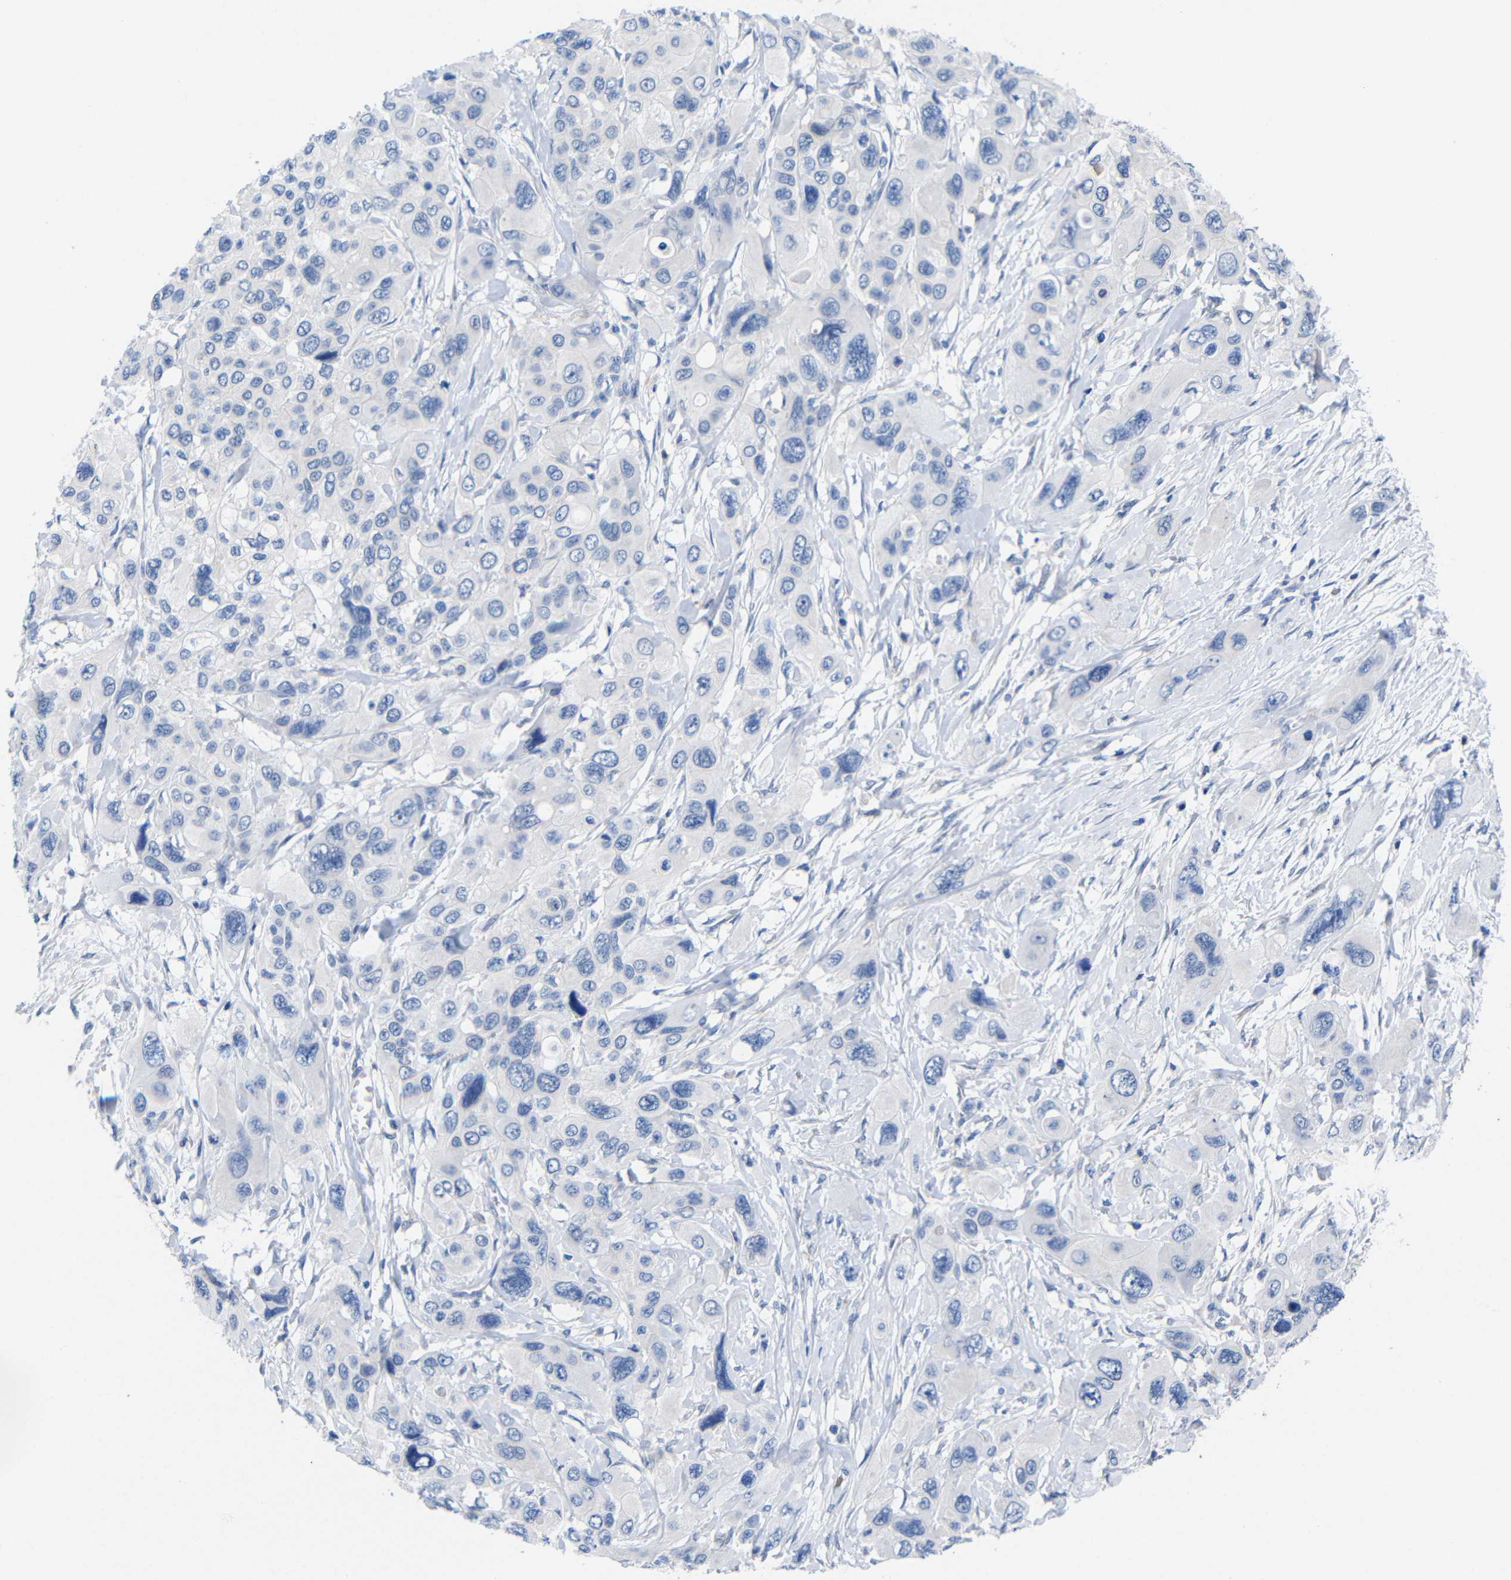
{"staining": {"intensity": "negative", "quantity": "none", "location": "none"}, "tissue": "pancreatic cancer", "cell_type": "Tumor cells", "image_type": "cancer", "snomed": [{"axis": "morphology", "description": "Adenocarcinoma, NOS"}, {"axis": "topography", "description": "Pancreas"}], "caption": "IHC micrograph of human pancreatic cancer stained for a protein (brown), which demonstrates no staining in tumor cells.", "gene": "PEBP1", "patient": {"sex": "male", "age": 73}}